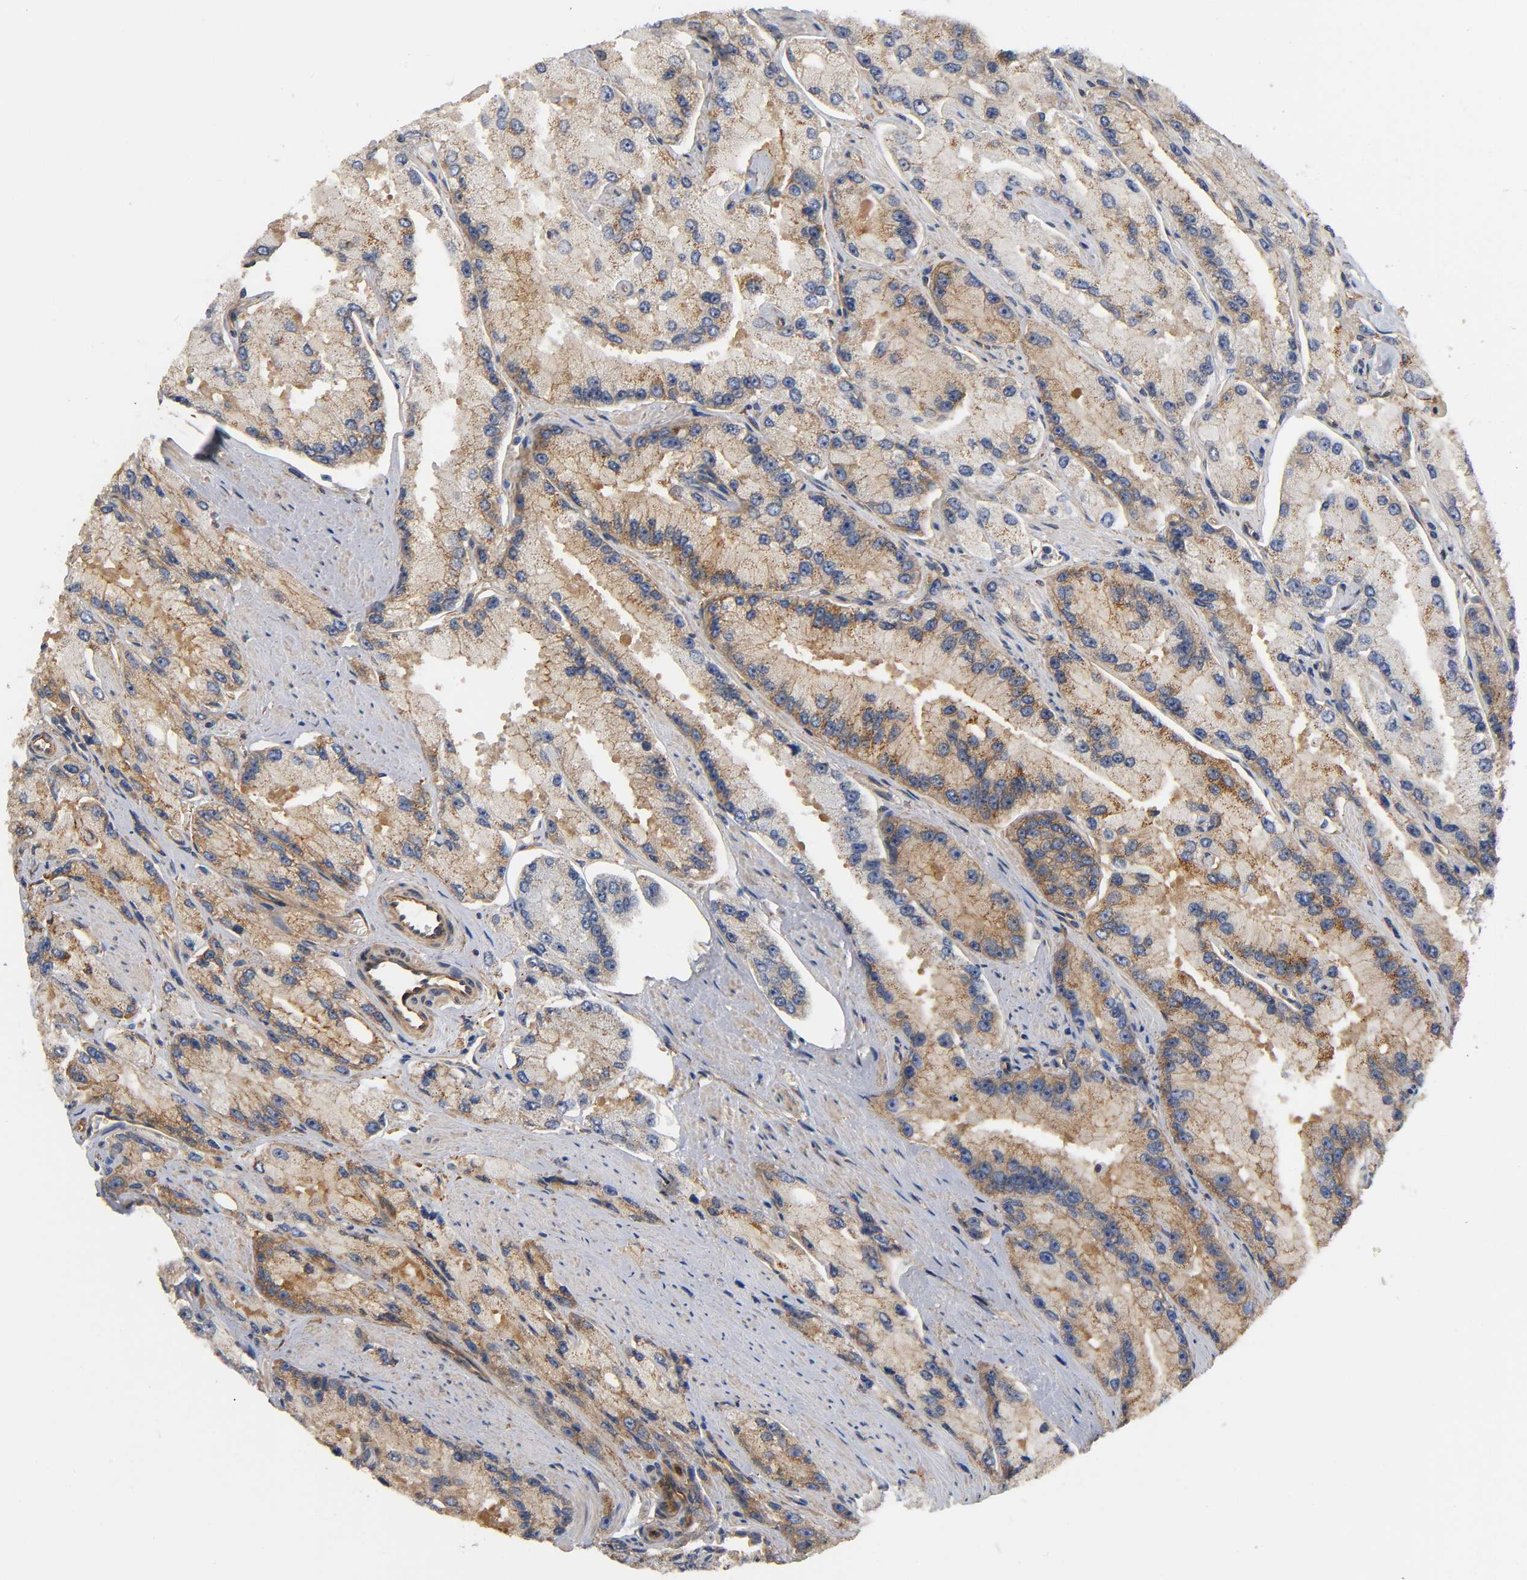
{"staining": {"intensity": "weak", "quantity": "25%-75%", "location": "cytoplasmic/membranous"}, "tissue": "prostate cancer", "cell_type": "Tumor cells", "image_type": "cancer", "snomed": [{"axis": "morphology", "description": "Adenocarcinoma, High grade"}, {"axis": "topography", "description": "Prostate"}], "caption": "Protein expression analysis of prostate cancer shows weak cytoplasmic/membranous positivity in approximately 25%-75% of tumor cells.", "gene": "MARS1", "patient": {"sex": "male", "age": 58}}